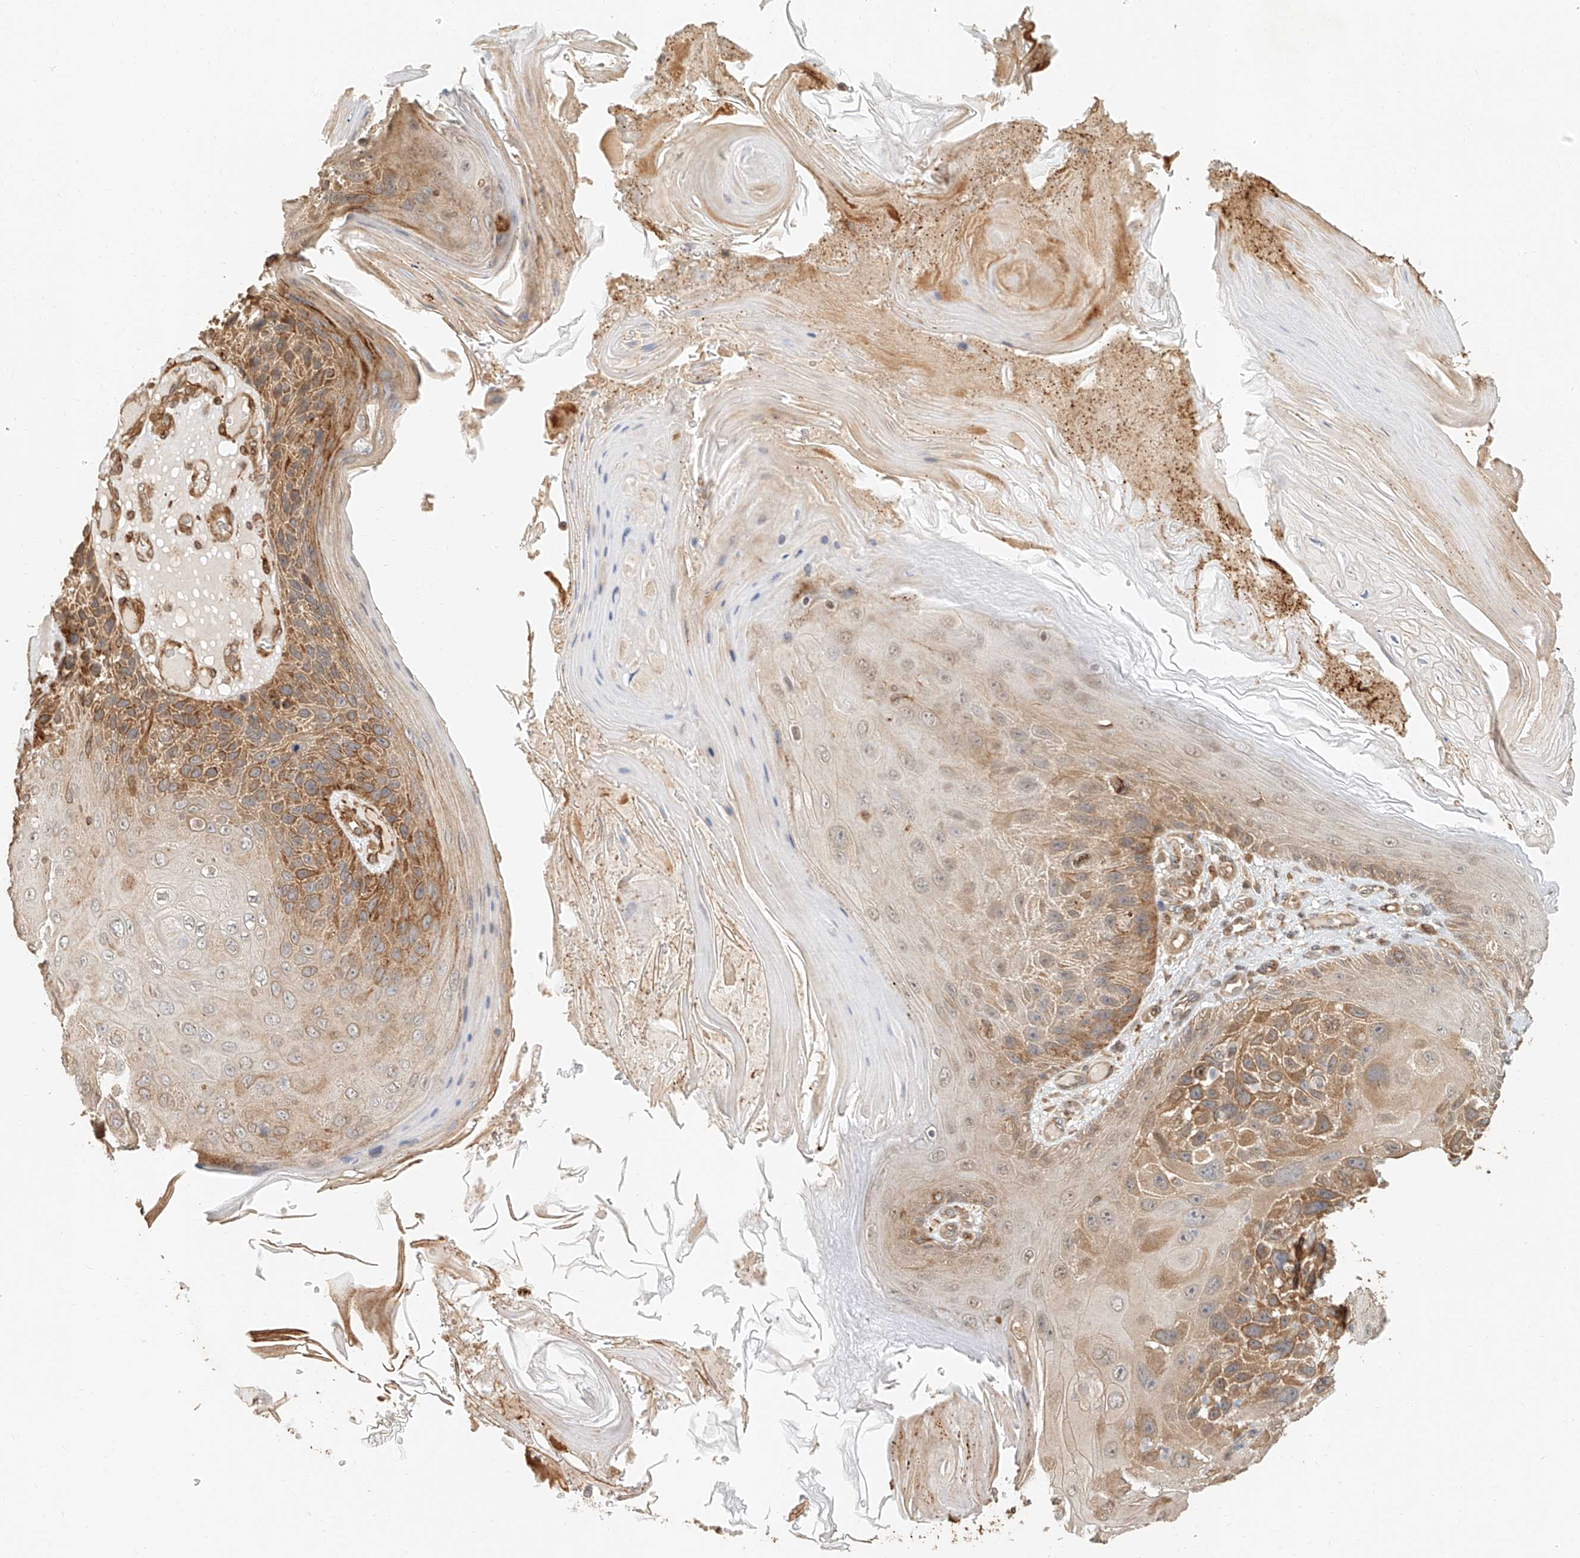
{"staining": {"intensity": "moderate", "quantity": "25%-75%", "location": "cytoplasmic/membranous"}, "tissue": "skin cancer", "cell_type": "Tumor cells", "image_type": "cancer", "snomed": [{"axis": "morphology", "description": "Squamous cell carcinoma, NOS"}, {"axis": "topography", "description": "Skin"}], "caption": "IHC of skin squamous cell carcinoma demonstrates medium levels of moderate cytoplasmic/membranous expression in approximately 25%-75% of tumor cells. The protein of interest is stained brown, and the nuclei are stained in blue (DAB IHC with brightfield microscopy, high magnification).", "gene": "NAP1L1", "patient": {"sex": "female", "age": 88}}